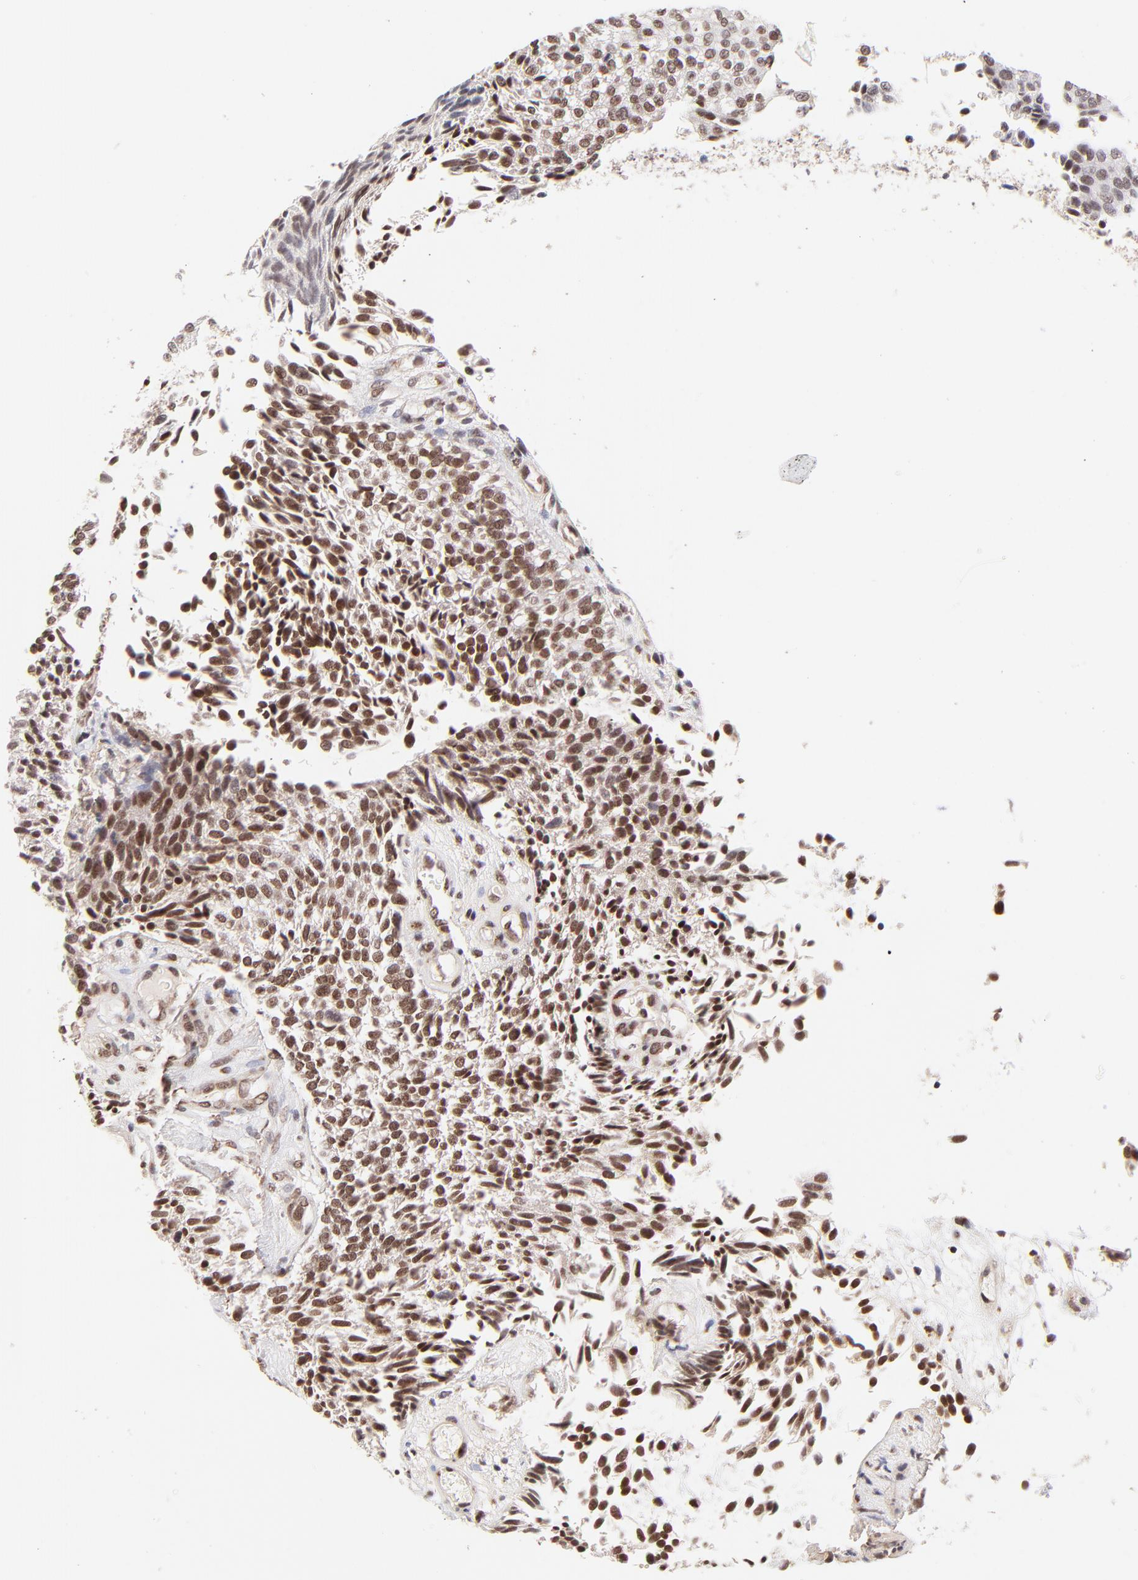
{"staining": {"intensity": "moderate", "quantity": ">75%", "location": "nuclear"}, "tissue": "urothelial cancer", "cell_type": "Tumor cells", "image_type": "cancer", "snomed": [{"axis": "morphology", "description": "Urothelial carcinoma, Low grade"}, {"axis": "topography", "description": "Urinary bladder"}], "caption": "Immunohistochemical staining of human low-grade urothelial carcinoma demonstrates moderate nuclear protein positivity in about >75% of tumor cells.", "gene": "MED12", "patient": {"sex": "male", "age": 84}}